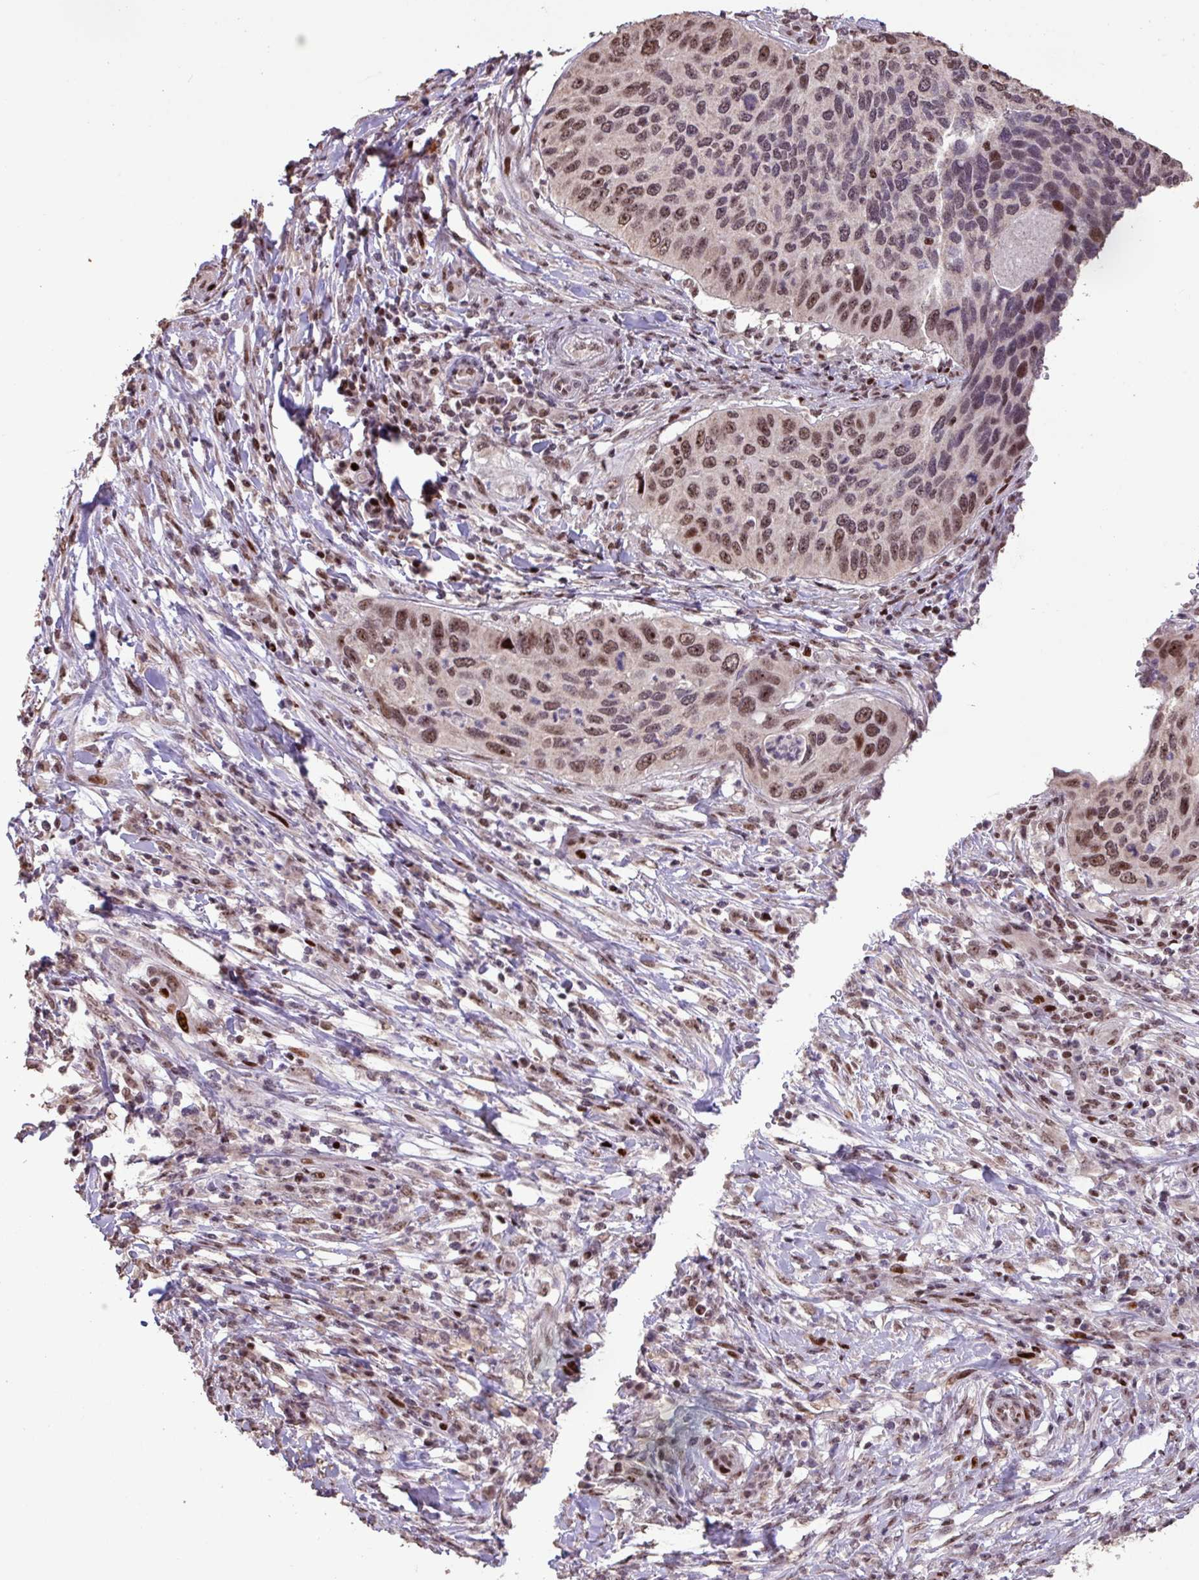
{"staining": {"intensity": "moderate", "quantity": "25%-75%", "location": "nuclear"}, "tissue": "cervical cancer", "cell_type": "Tumor cells", "image_type": "cancer", "snomed": [{"axis": "morphology", "description": "Squamous cell carcinoma, NOS"}, {"axis": "topography", "description": "Cervix"}], "caption": "Immunohistochemical staining of human cervical squamous cell carcinoma shows medium levels of moderate nuclear protein expression in approximately 25%-75% of tumor cells.", "gene": "ZNF709", "patient": {"sex": "female", "age": 38}}